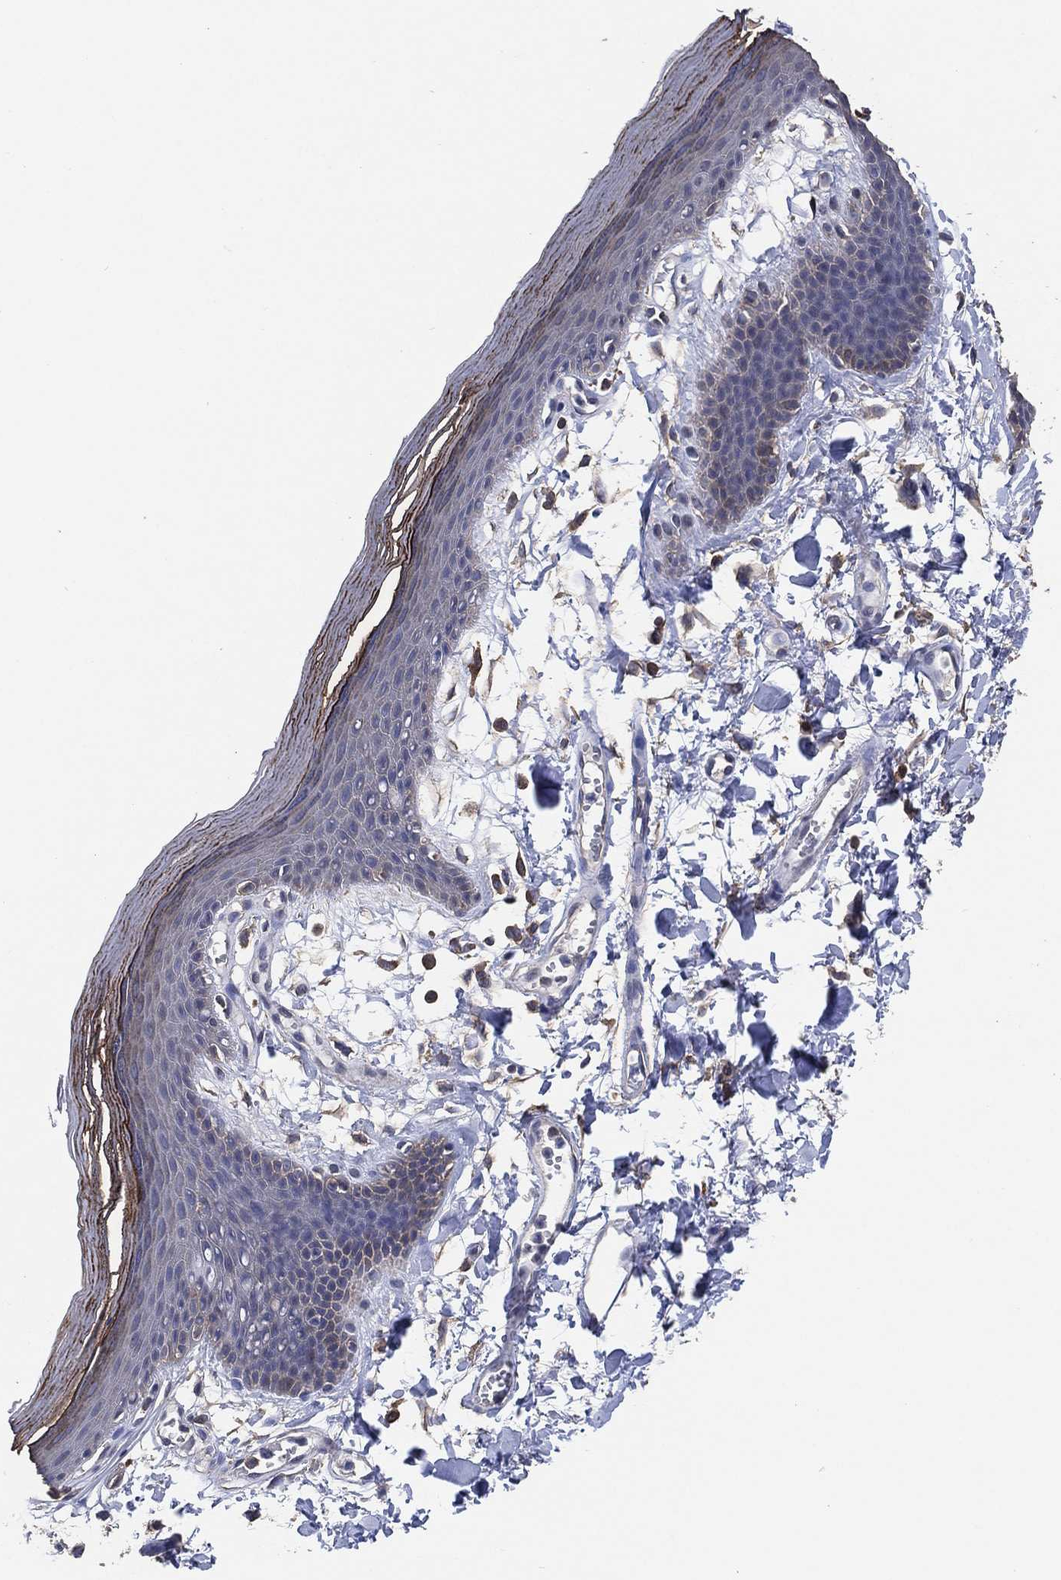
{"staining": {"intensity": "moderate", "quantity": "<25%", "location": "cytoplasmic/membranous"}, "tissue": "skin", "cell_type": "Epidermal cells", "image_type": "normal", "snomed": [{"axis": "morphology", "description": "Normal tissue, NOS"}, {"axis": "topography", "description": "Anal"}], "caption": "Skin stained with DAB (3,3'-diaminobenzidine) immunohistochemistry displays low levels of moderate cytoplasmic/membranous positivity in approximately <25% of epidermal cells.", "gene": "KLK5", "patient": {"sex": "male", "age": 53}}